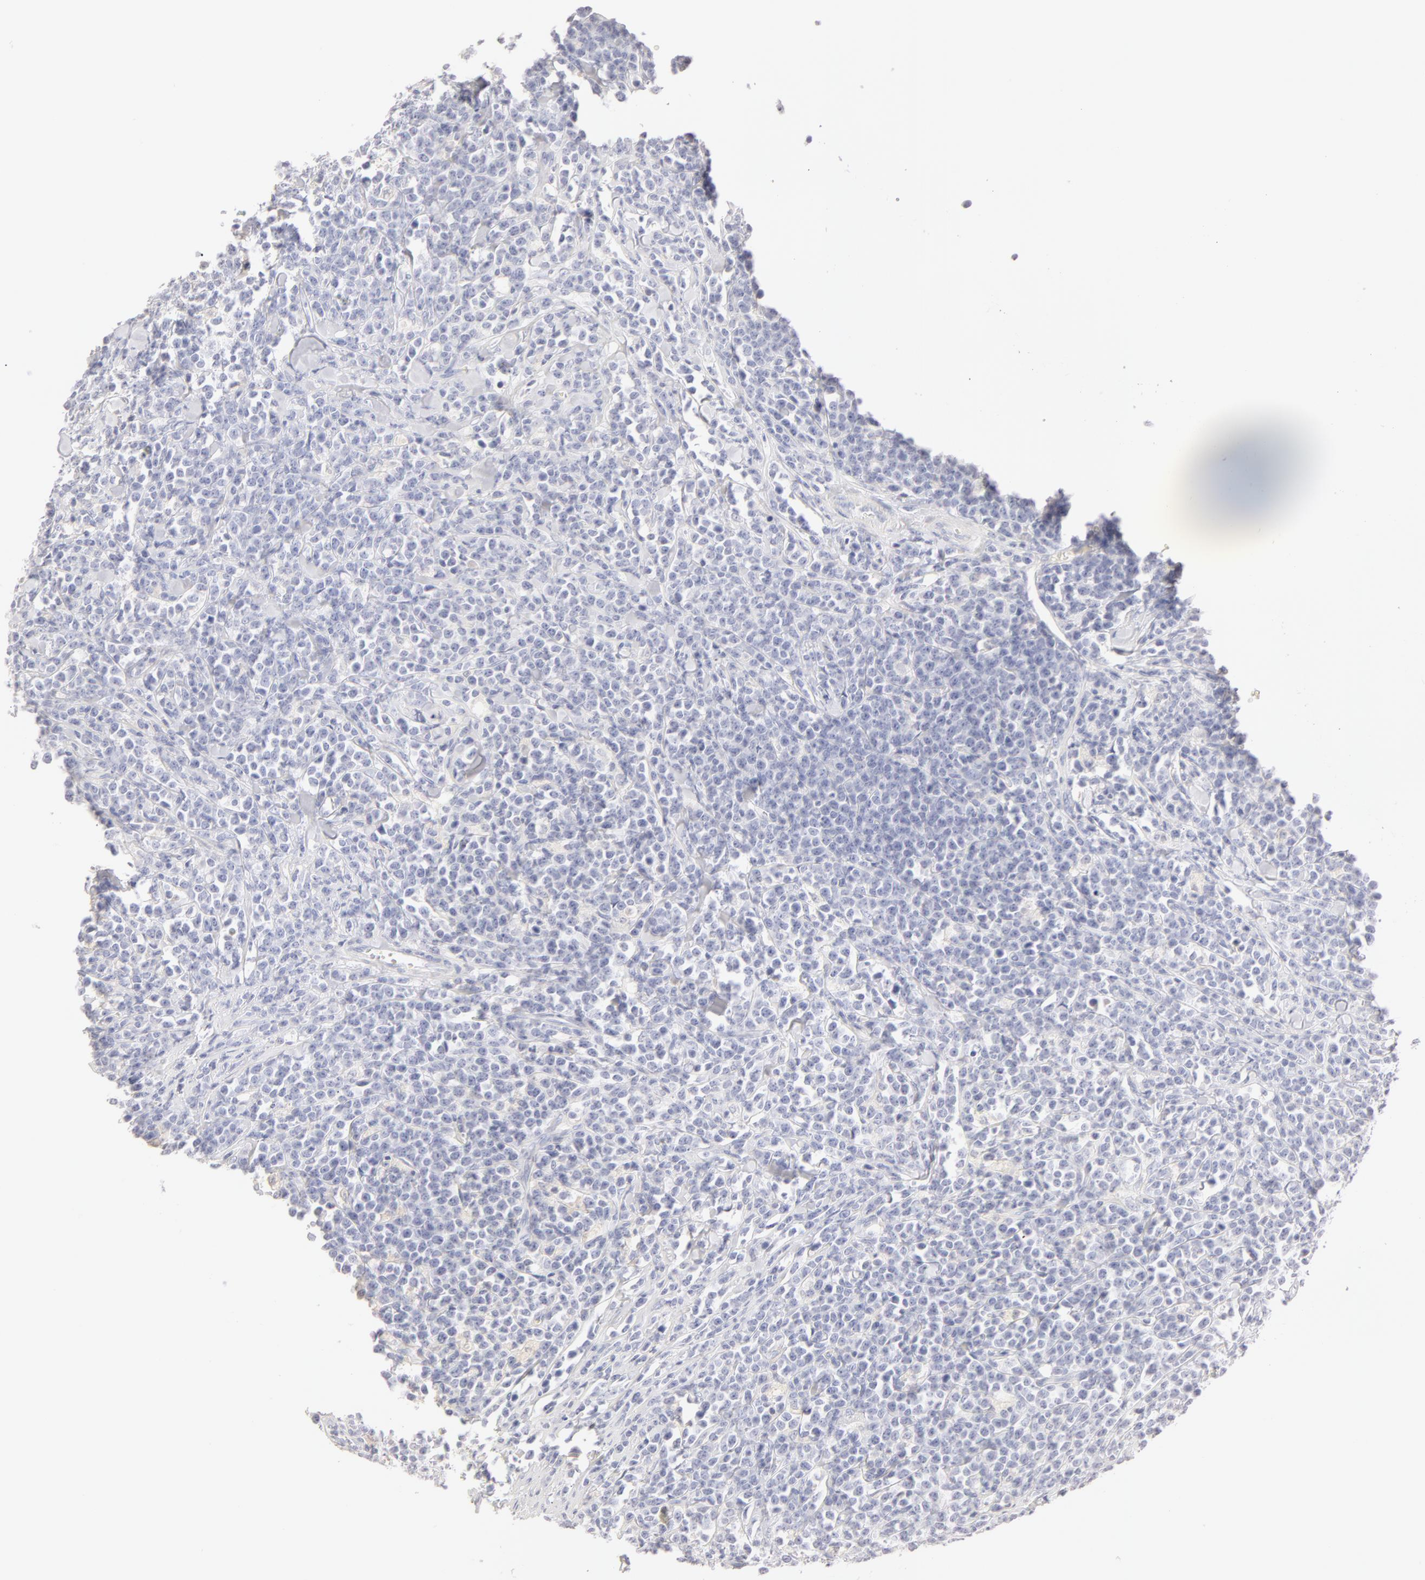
{"staining": {"intensity": "negative", "quantity": "none", "location": "none"}, "tissue": "lymphoma", "cell_type": "Tumor cells", "image_type": "cancer", "snomed": [{"axis": "morphology", "description": "Malignant lymphoma, non-Hodgkin's type, High grade"}, {"axis": "topography", "description": "Small intestine"}, {"axis": "topography", "description": "Colon"}], "caption": "Immunohistochemical staining of human malignant lymphoma, non-Hodgkin's type (high-grade) reveals no significant staining in tumor cells.", "gene": "LGALS7B", "patient": {"sex": "male", "age": 8}}